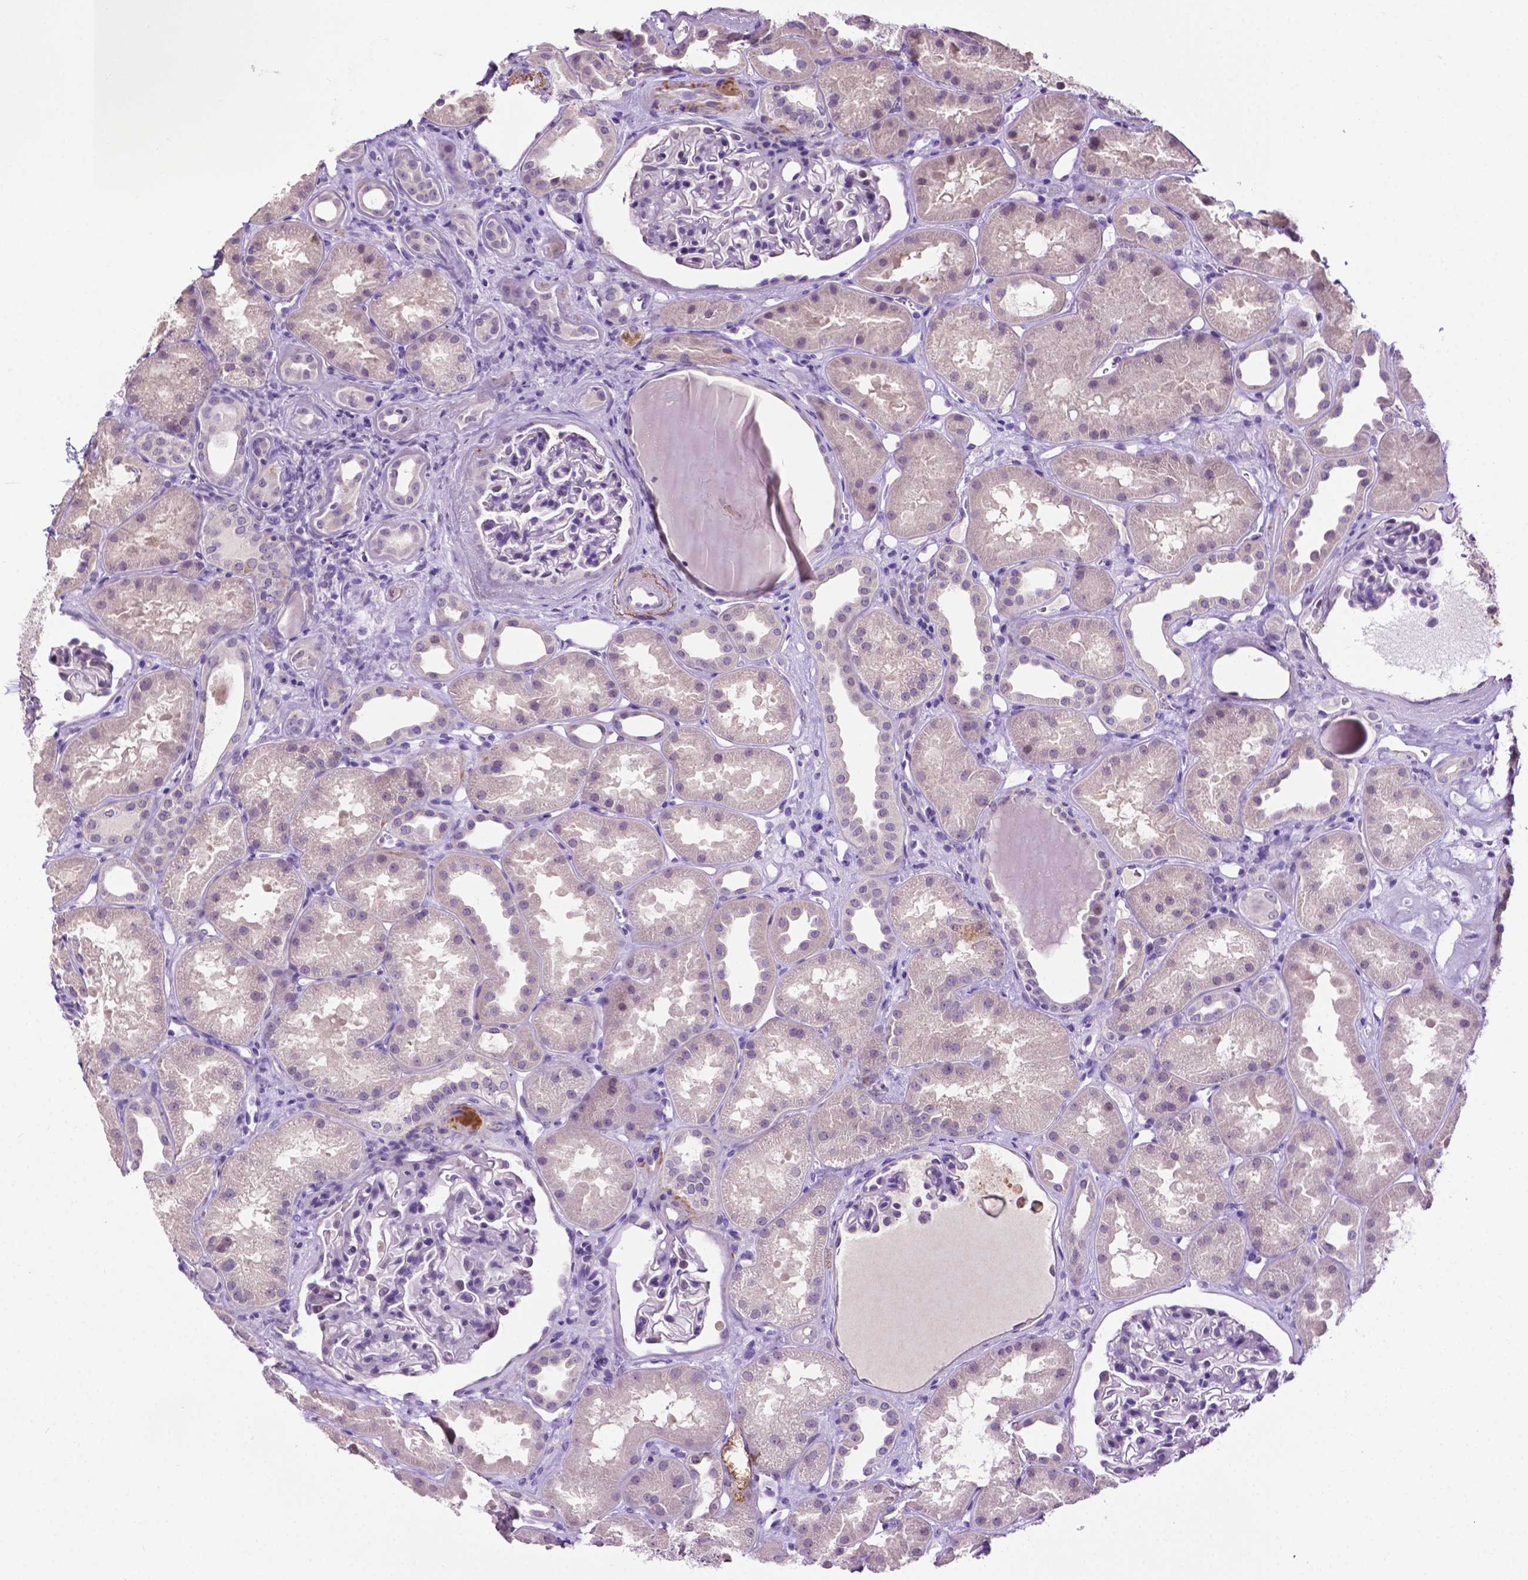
{"staining": {"intensity": "negative", "quantity": "none", "location": "none"}, "tissue": "kidney", "cell_type": "Cells in glomeruli", "image_type": "normal", "snomed": [{"axis": "morphology", "description": "Normal tissue, NOS"}, {"axis": "topography", "description": "Kidney"}], "caption": "A high-resolution photomicrograph shows immunohistochemistry staining of normal kidney, which exhibits no significant positivity in cells in glomeruli.", "gene": "MMP27", "patient": {"sex": "male", "age": 61}}